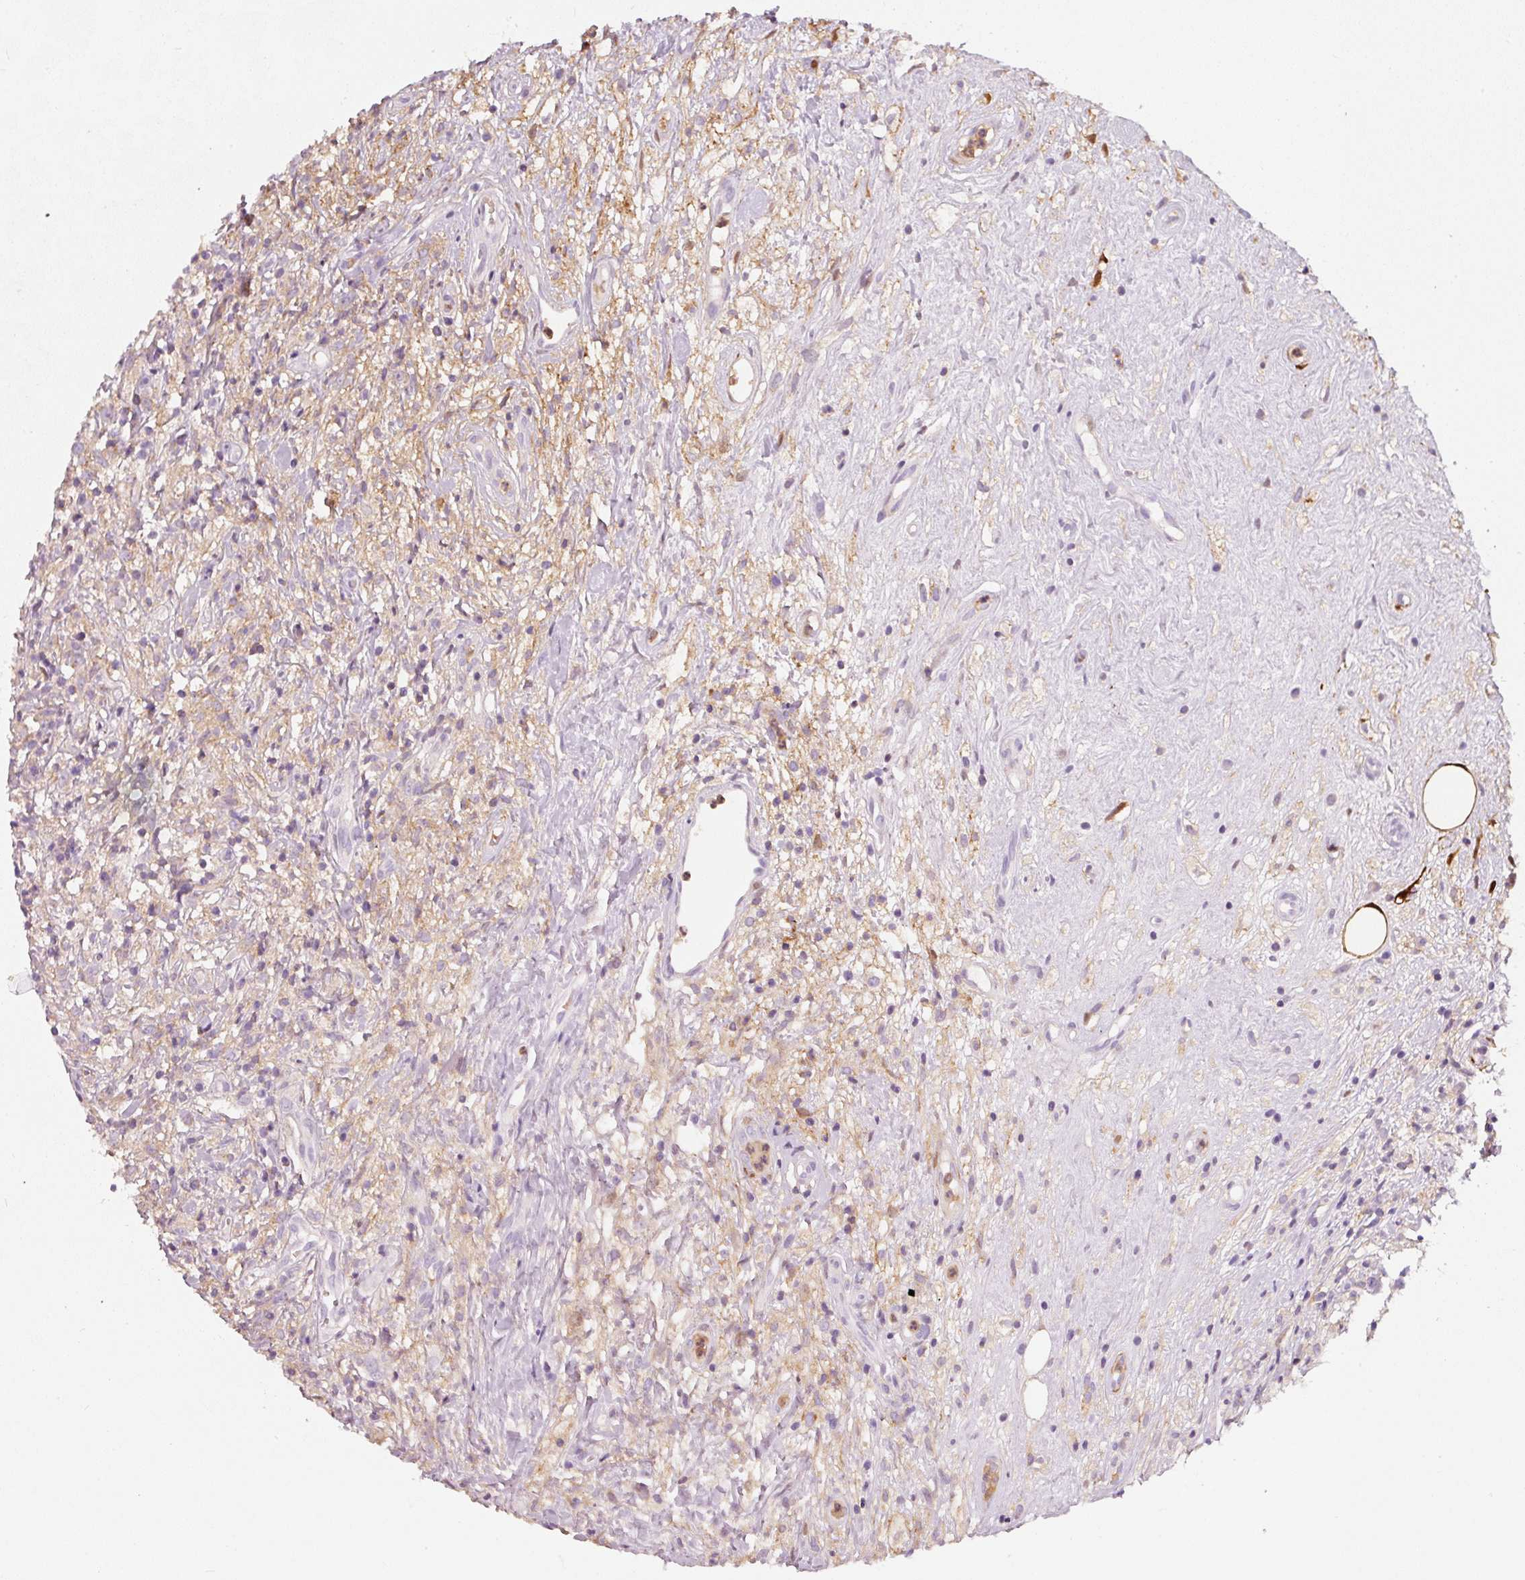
{"staining": {"intensity": "negative", "quantity": "none", "location": "none"}, "tissue": "lymphoma", "cell_type": "Tumor cells", "image_type": "cancer", "snomed": [{"axis": "morphology", "description": "Hodgkin's disease, NOS"}, {"axis": "topography", "description": "No Tissue"}], "caption": "Lymphoma was stained to show a protein in brown. There is no significant staining in tumor cells.", "gene": "IQGAP2", "patient": {"sex": "female", "age": 21}}